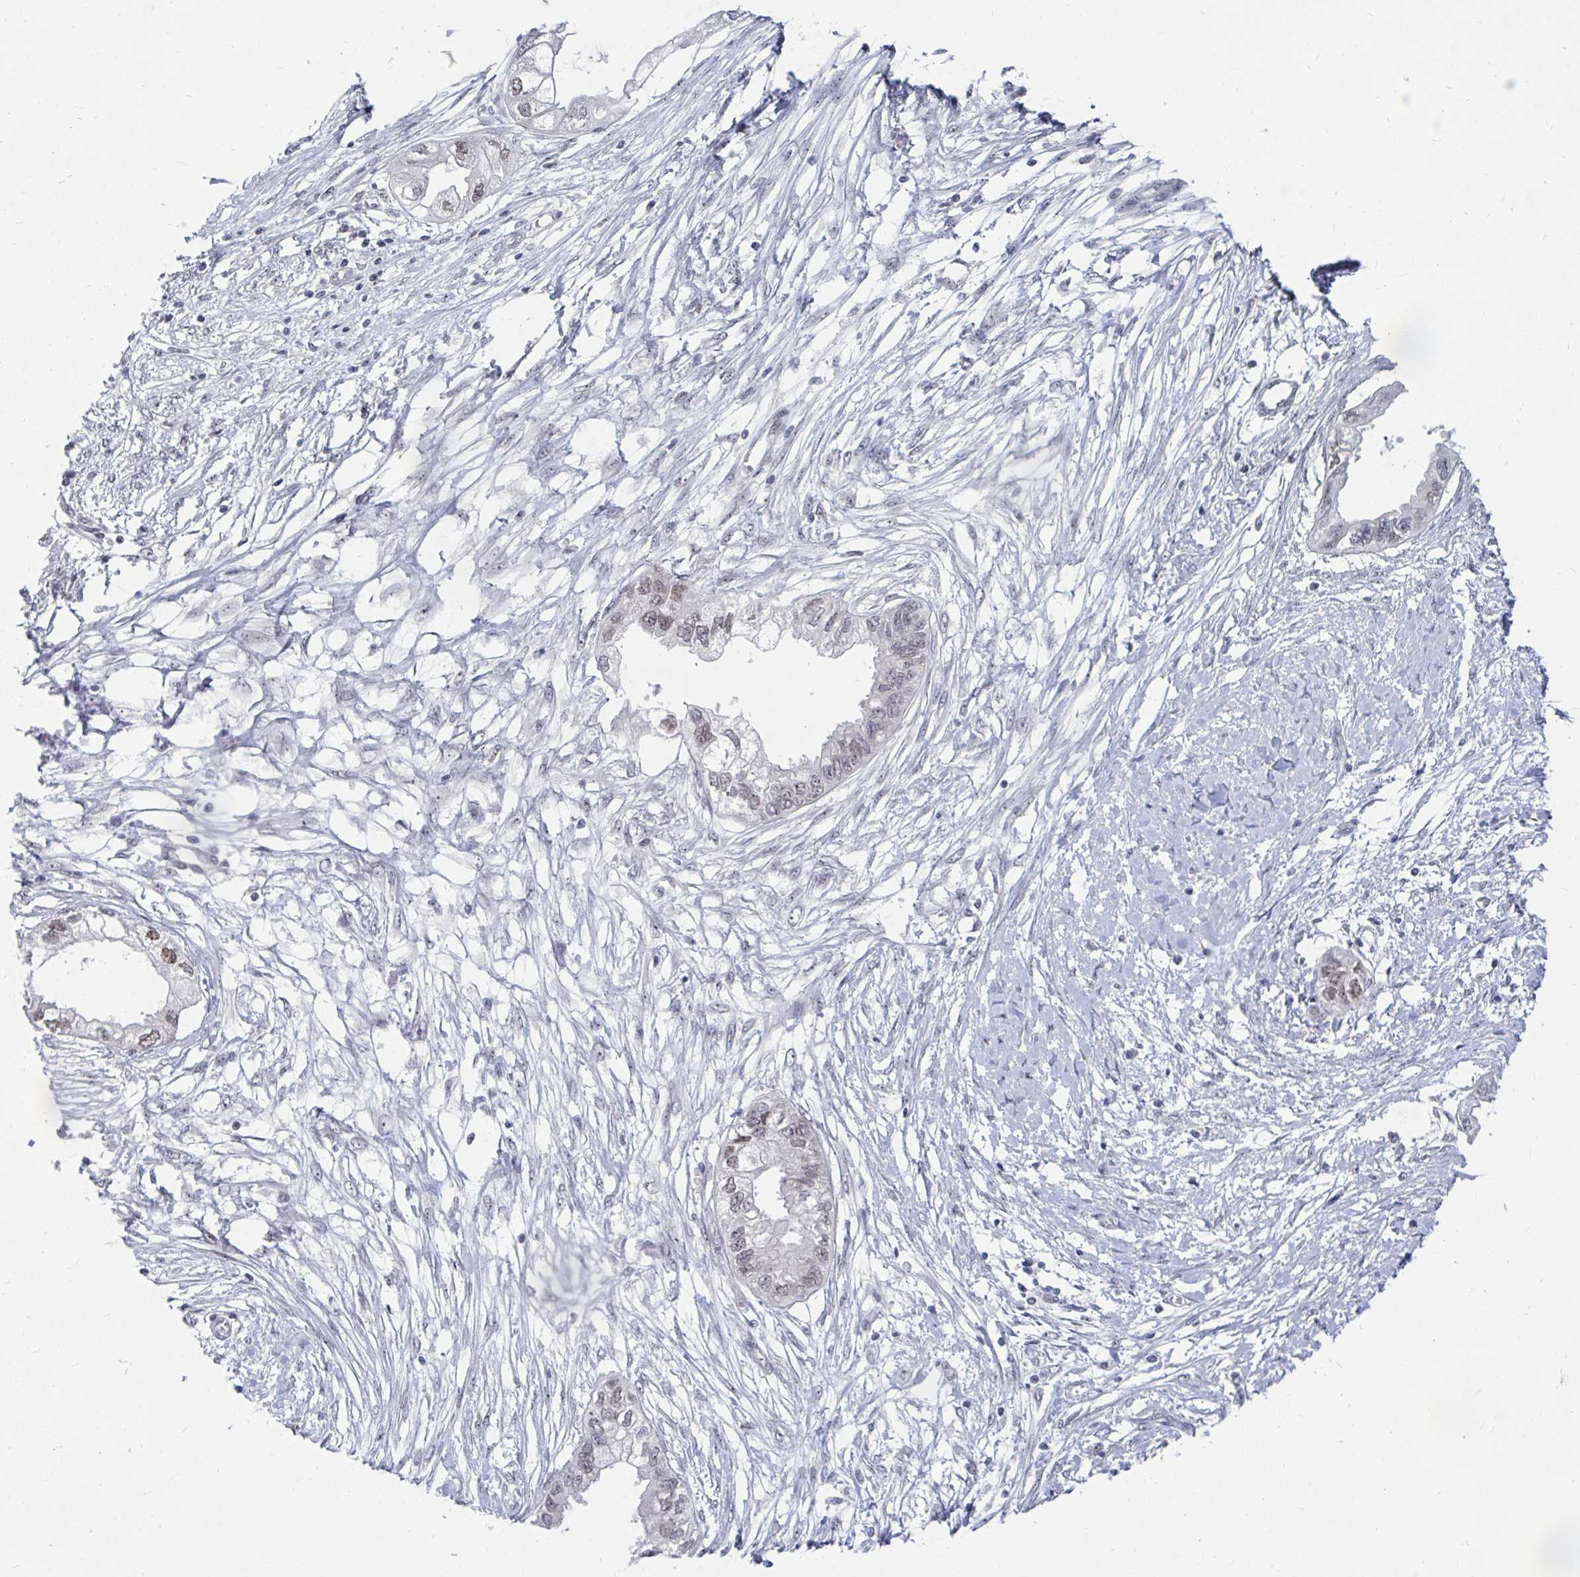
{"staining": {"intensity": "weak", "quantity": "<25%", "location": "nuclear"}, "tissue": "endometrial cancer", "cell_type": "Tumor cells", "image_type": "cancer", "snomed": [{"axis": "morphology", "description": "Adenocarcinoma, NOS"}, {"axis": "morphology", "description": "Adenocarcinoma, metastatic, NOS"}, {"axis": "topography", "description": "Adipose tissue"}, {"axis": "topography", "description": "Endometrium"}], "caption": "Immunohistochemistry (IHC) photomicrograph of neoplastic tissue: human endometrial cancer stained with DAB exhibits no significant protein staining in tumor cells.", "gene": "TRIP12", "patient": {"sex": "female", "age": 67}}